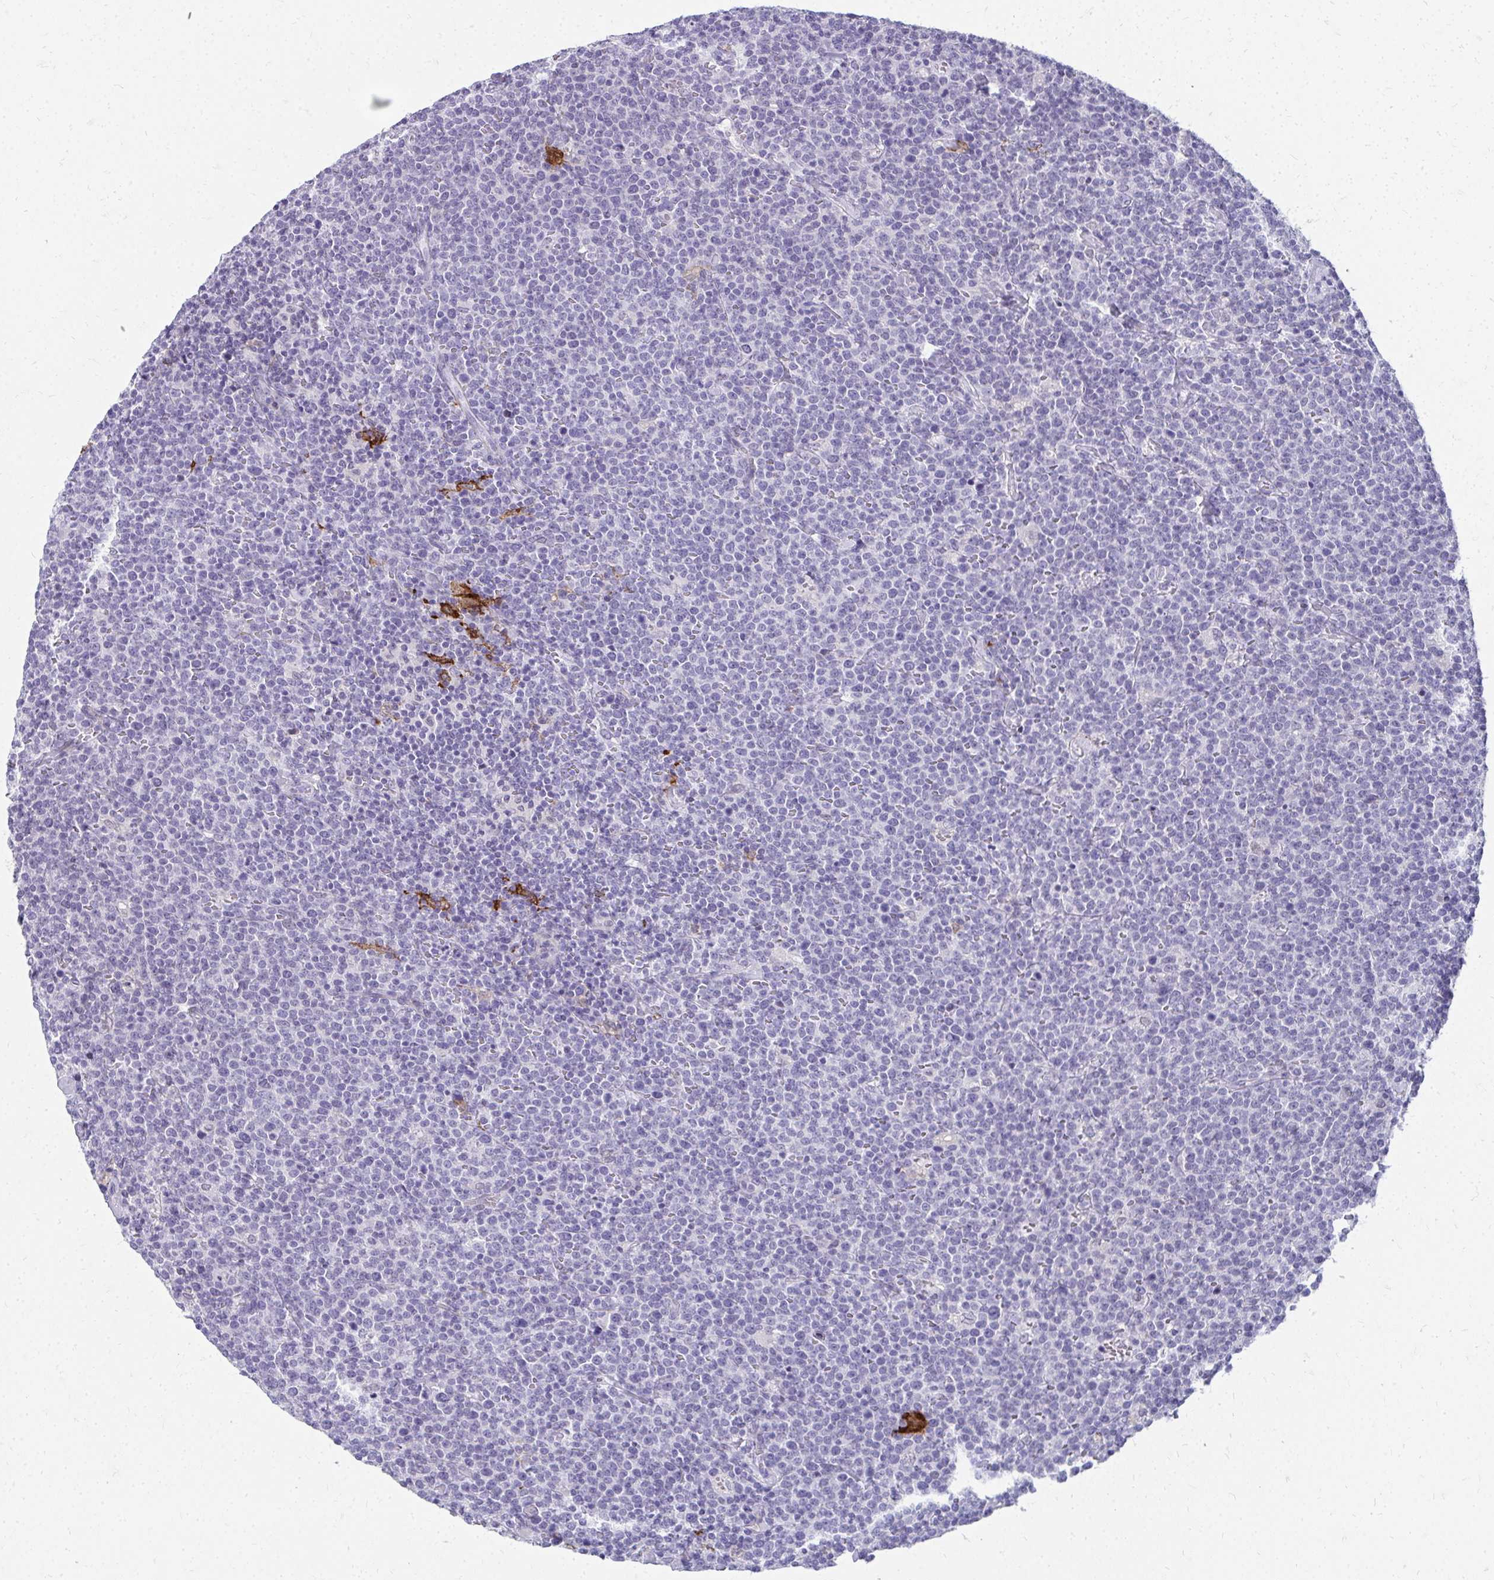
{"staining": {"intensity": "negative", "quantity": "none", "location": "none"}, "tissue": "lymphoma", "cell_type": "Tumor cells", "image_type": "cancer", "snomed": [{"axis": "morphology", "description": "Malignant lymphoma, non-Hodgkin's type, High grade"}, {"axis": "topography", "description": "Lymph node"}], "caption": "The photomicrograph reveals no significant expression in tumor cells of lymphoma.", "gene": "CD163", "patient": {"sex": "male", "age": 61}}